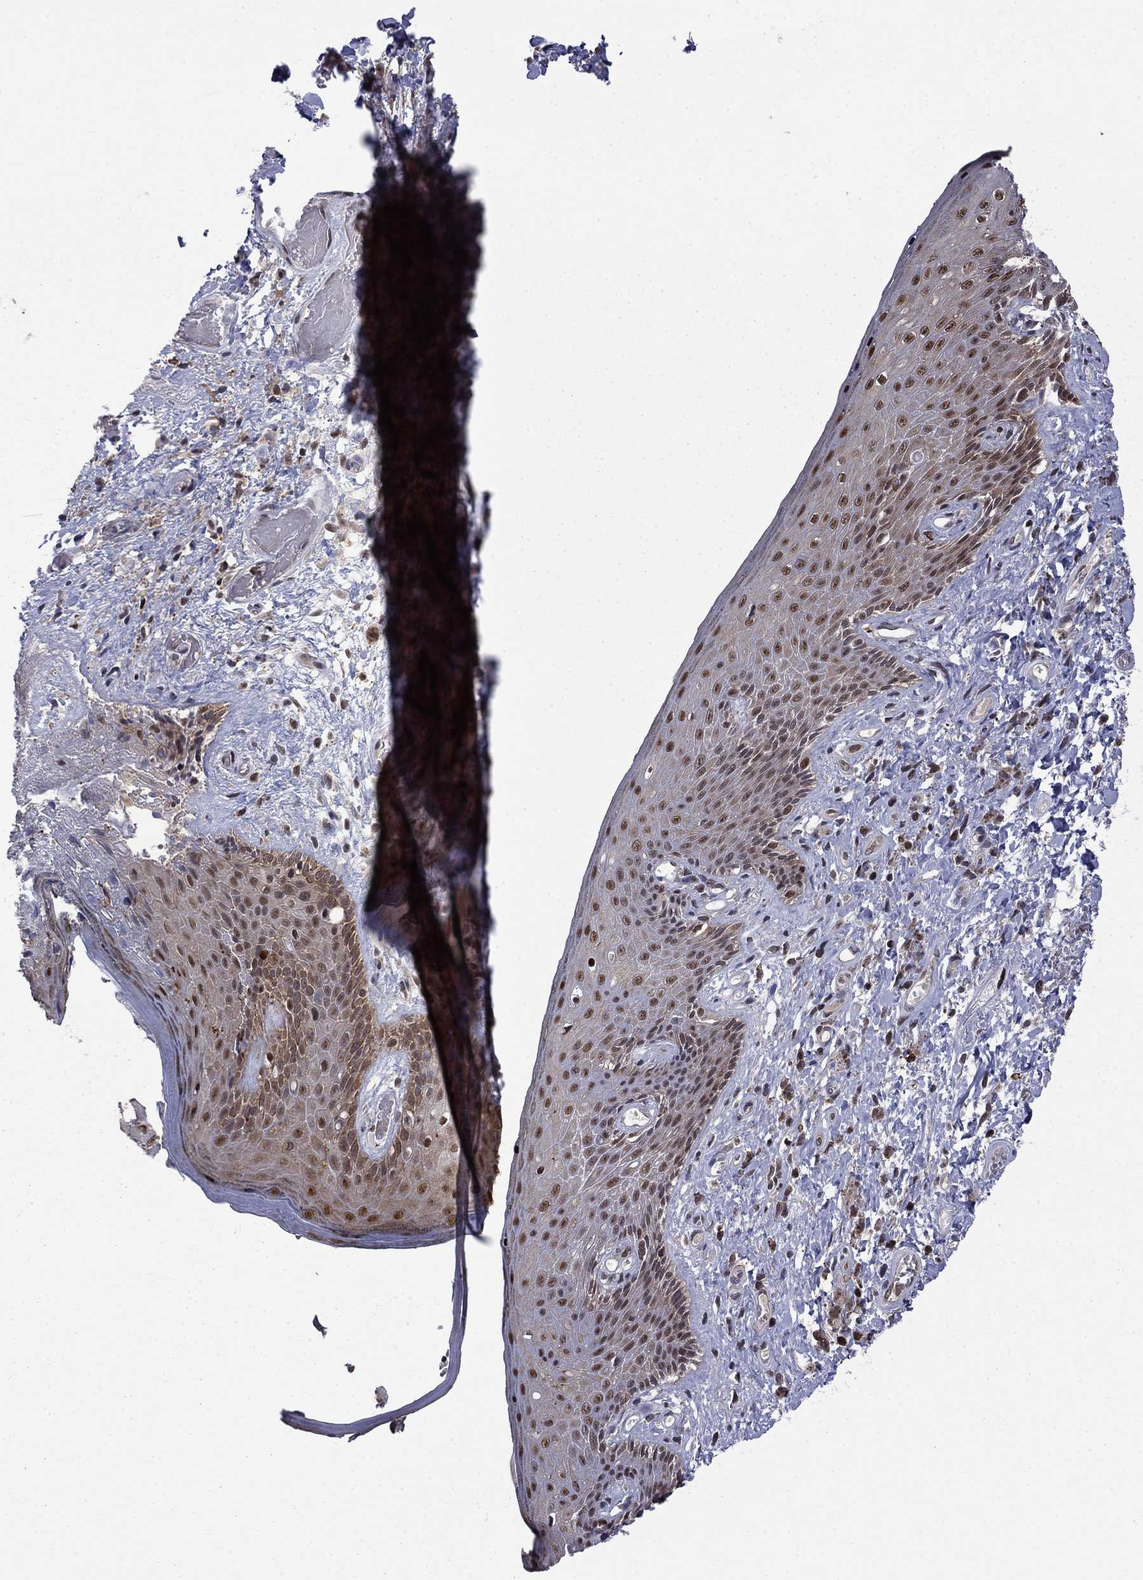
{"staining": {"intensity": "strong", "quantity": ">75%", "location": "nuclear"}, "tissue": "skin", "cell_type": "Epidermal cells", "image_type": "normal", "snomed": [{"axis": "morphology", "description": "Normal tissue, NOS"}, {"axis": "morphology", "description": "Adenocarcinoma, NOS"}, {"axis": "topography", "description": "Rectum"}, {"axis": "topography", "description": "Anal"}], "caption": "Epidermal cells display high levels of strong nuclear positivity in approximately >75% of cells in unremarkable skin. The protein of interest is stained brown, and the nuclei are stained in blue (DAB IHC with brightfield microscopy, high magnification).", "gene": "PSMD2", "patient": {"sex": "female", "age": 68}}